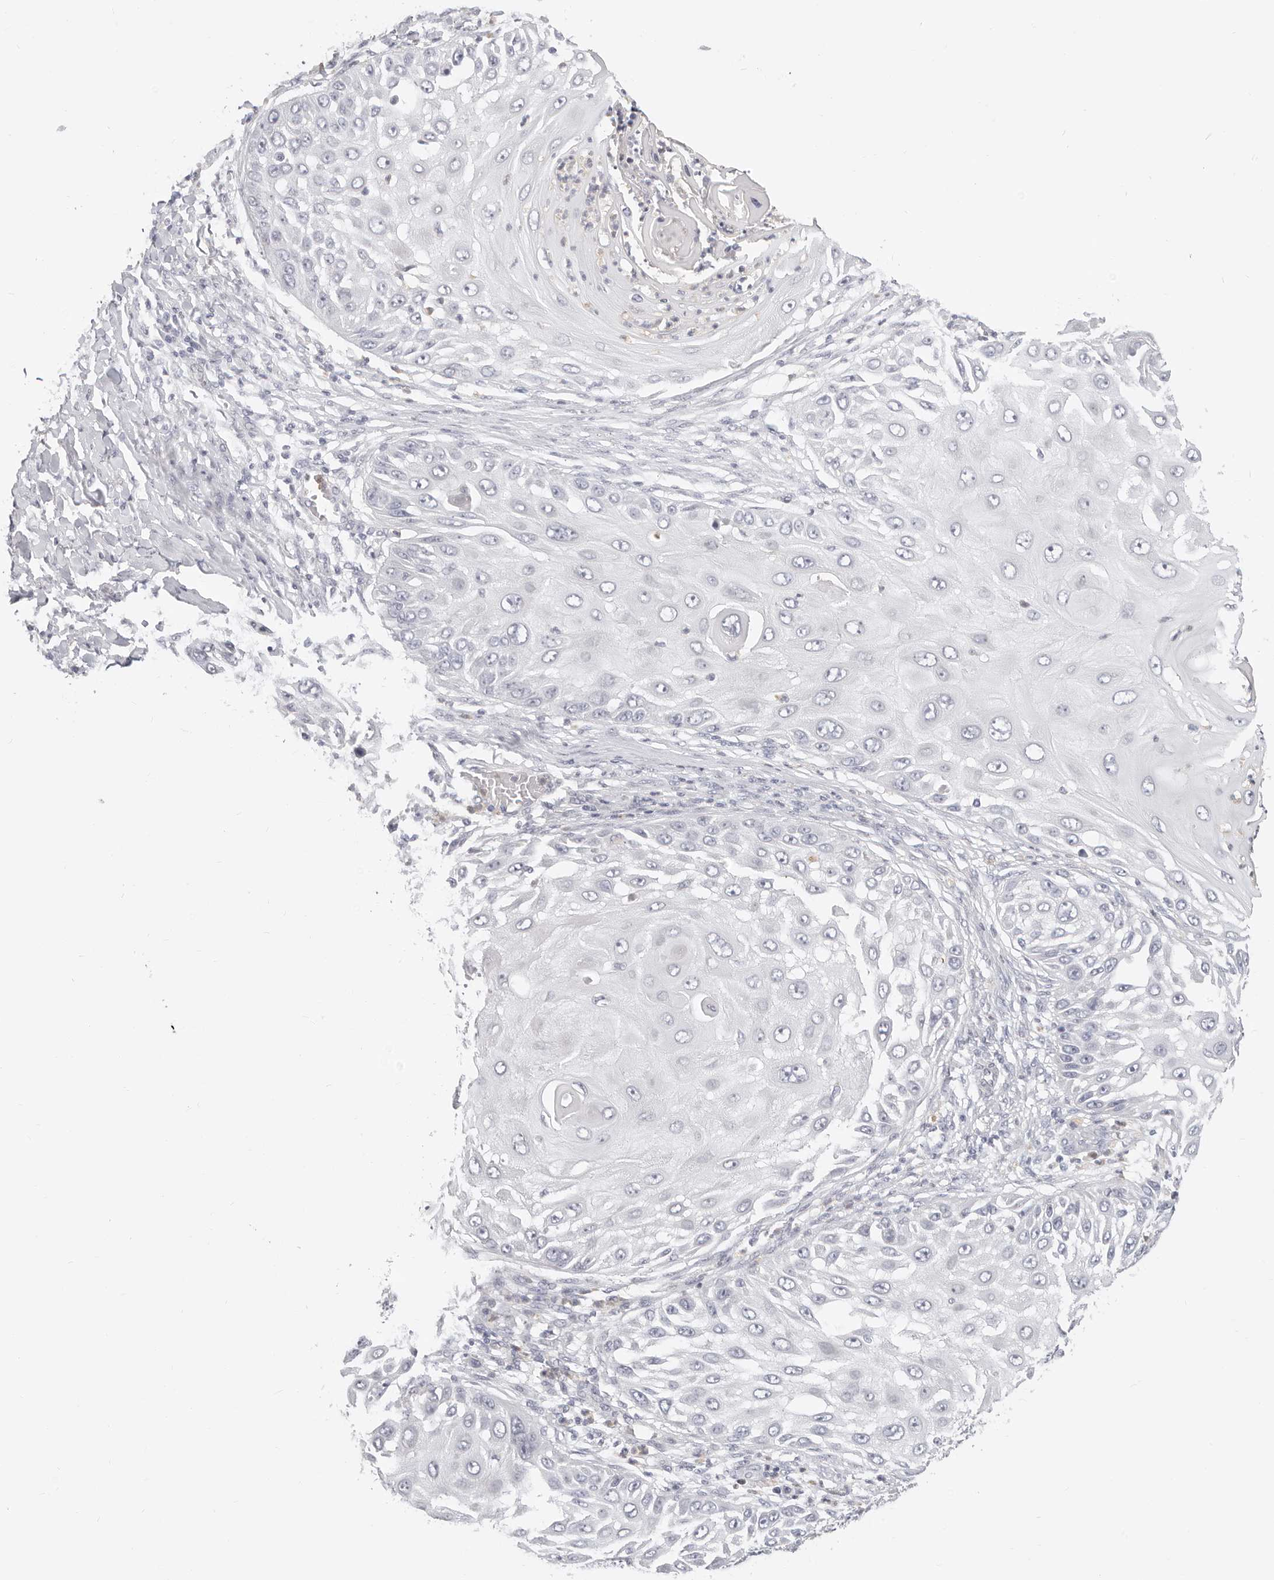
{"staining": {"intensity": "negative", "quantity": "none", "location": "none"}, "tissue": "skin cancer", "cell_type": "Tumor cells", "image_type": "cancer", "snomed": [{"axis": "morphology", "description": "Squamous cell carcinoma, NOS"}, {"axis": "topography", "description": "Skin"}], "caption": "The image displays no staining of tumor cells in skin cancer (squamous cell carcinoma).", "gene": "ASCL1", "patient": {"sex": "female", "age": 44}}